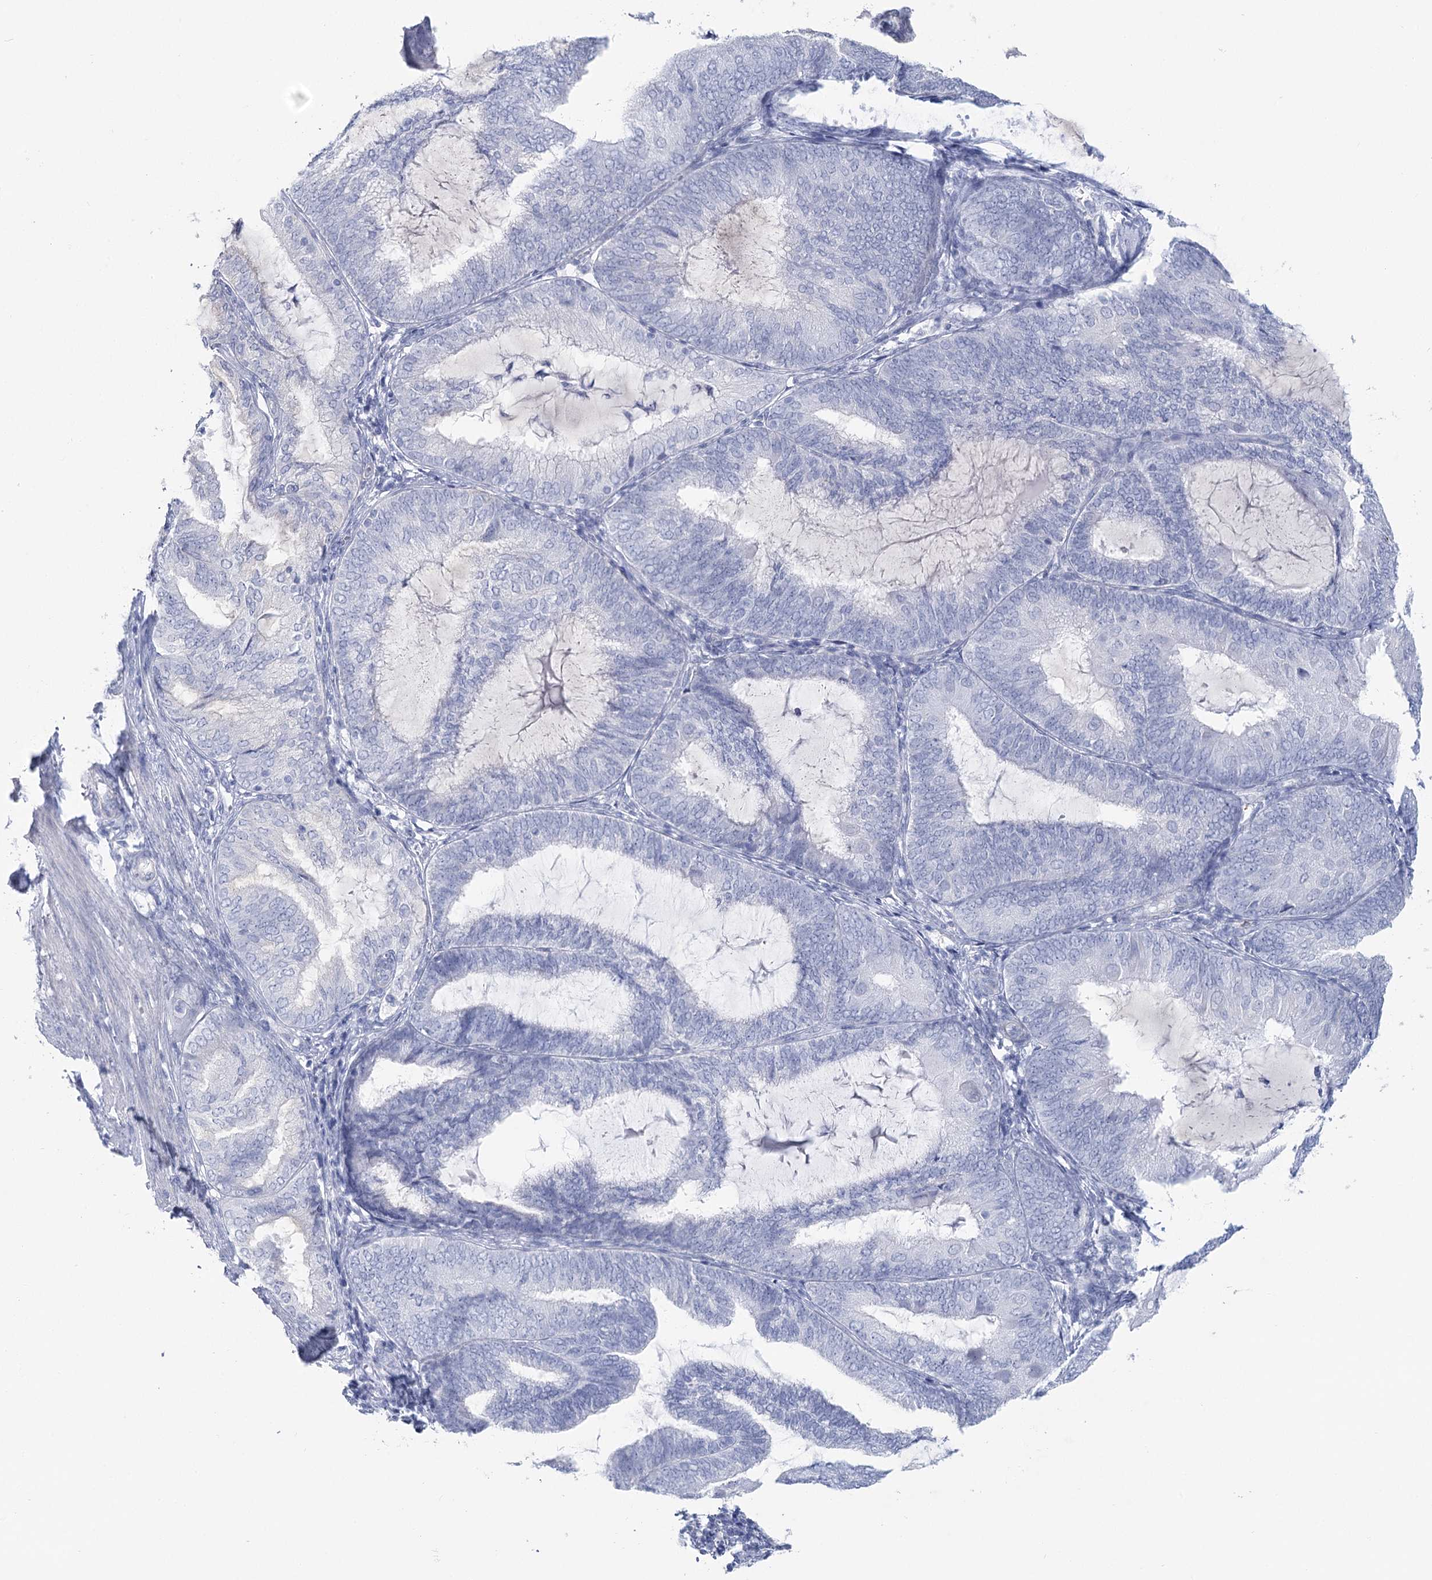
{"staining": {"intensity": "negative", "quantity": "none", "location": "none"}, "tissue": "endometrial cancer", "cell_type": "Tumor cells", "image_type": "cancer", "snomed": [{"axis": "morphology", "description": "Adenocarcinoma, NOS"}, {"axis": "topography", "description": "Endometrium"}], "caption": "Endometrial cancer (adenocarcinoma) was stained to show a protein in brown. There is no significant expression in tumor cells.", "gene": "CCDC88A", "patient": {"sex": "female", "age": 81}}